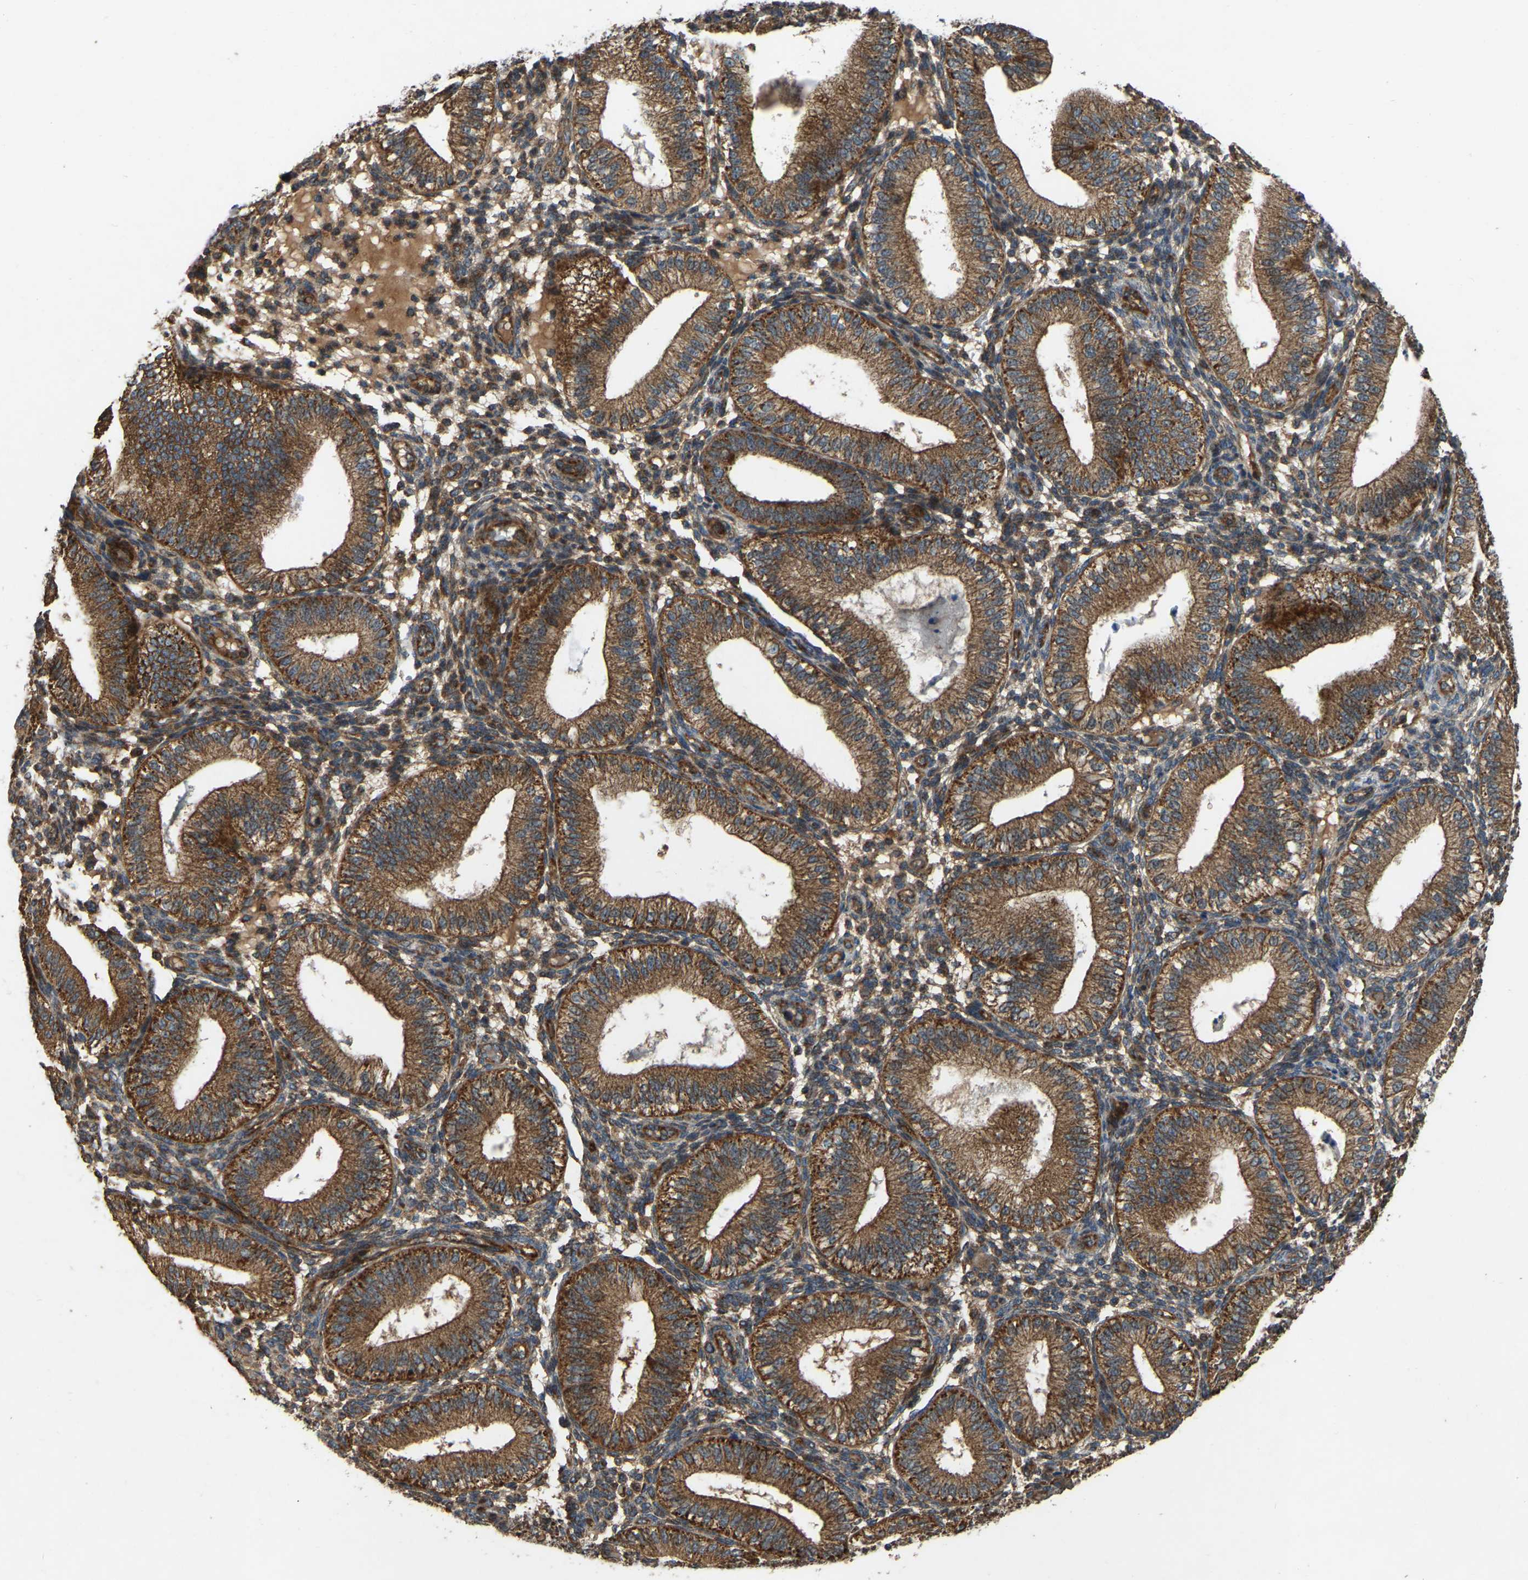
{"staining": {"intensity": "strong", "quantity": "25%-75%", "location": "cytoplasmic/membranous"}, "tissue": "endometrium", "cell_type": "Cells in endometrial stroma", "image_type": "normal", "snomed": [{"axis": "morphology", "description": "Normal tissue, NOS"}, {"axis": "topography", "description": "Endometrium"}], "caption": "Endometrium stained for a protein (brown) reveals strong cytoplasmic/membranous positive positivity in about 25%-75% of cells in endometrial stroma.", "gene": "SAMD9L", "patient": {"sex": "female", "age": 39}}